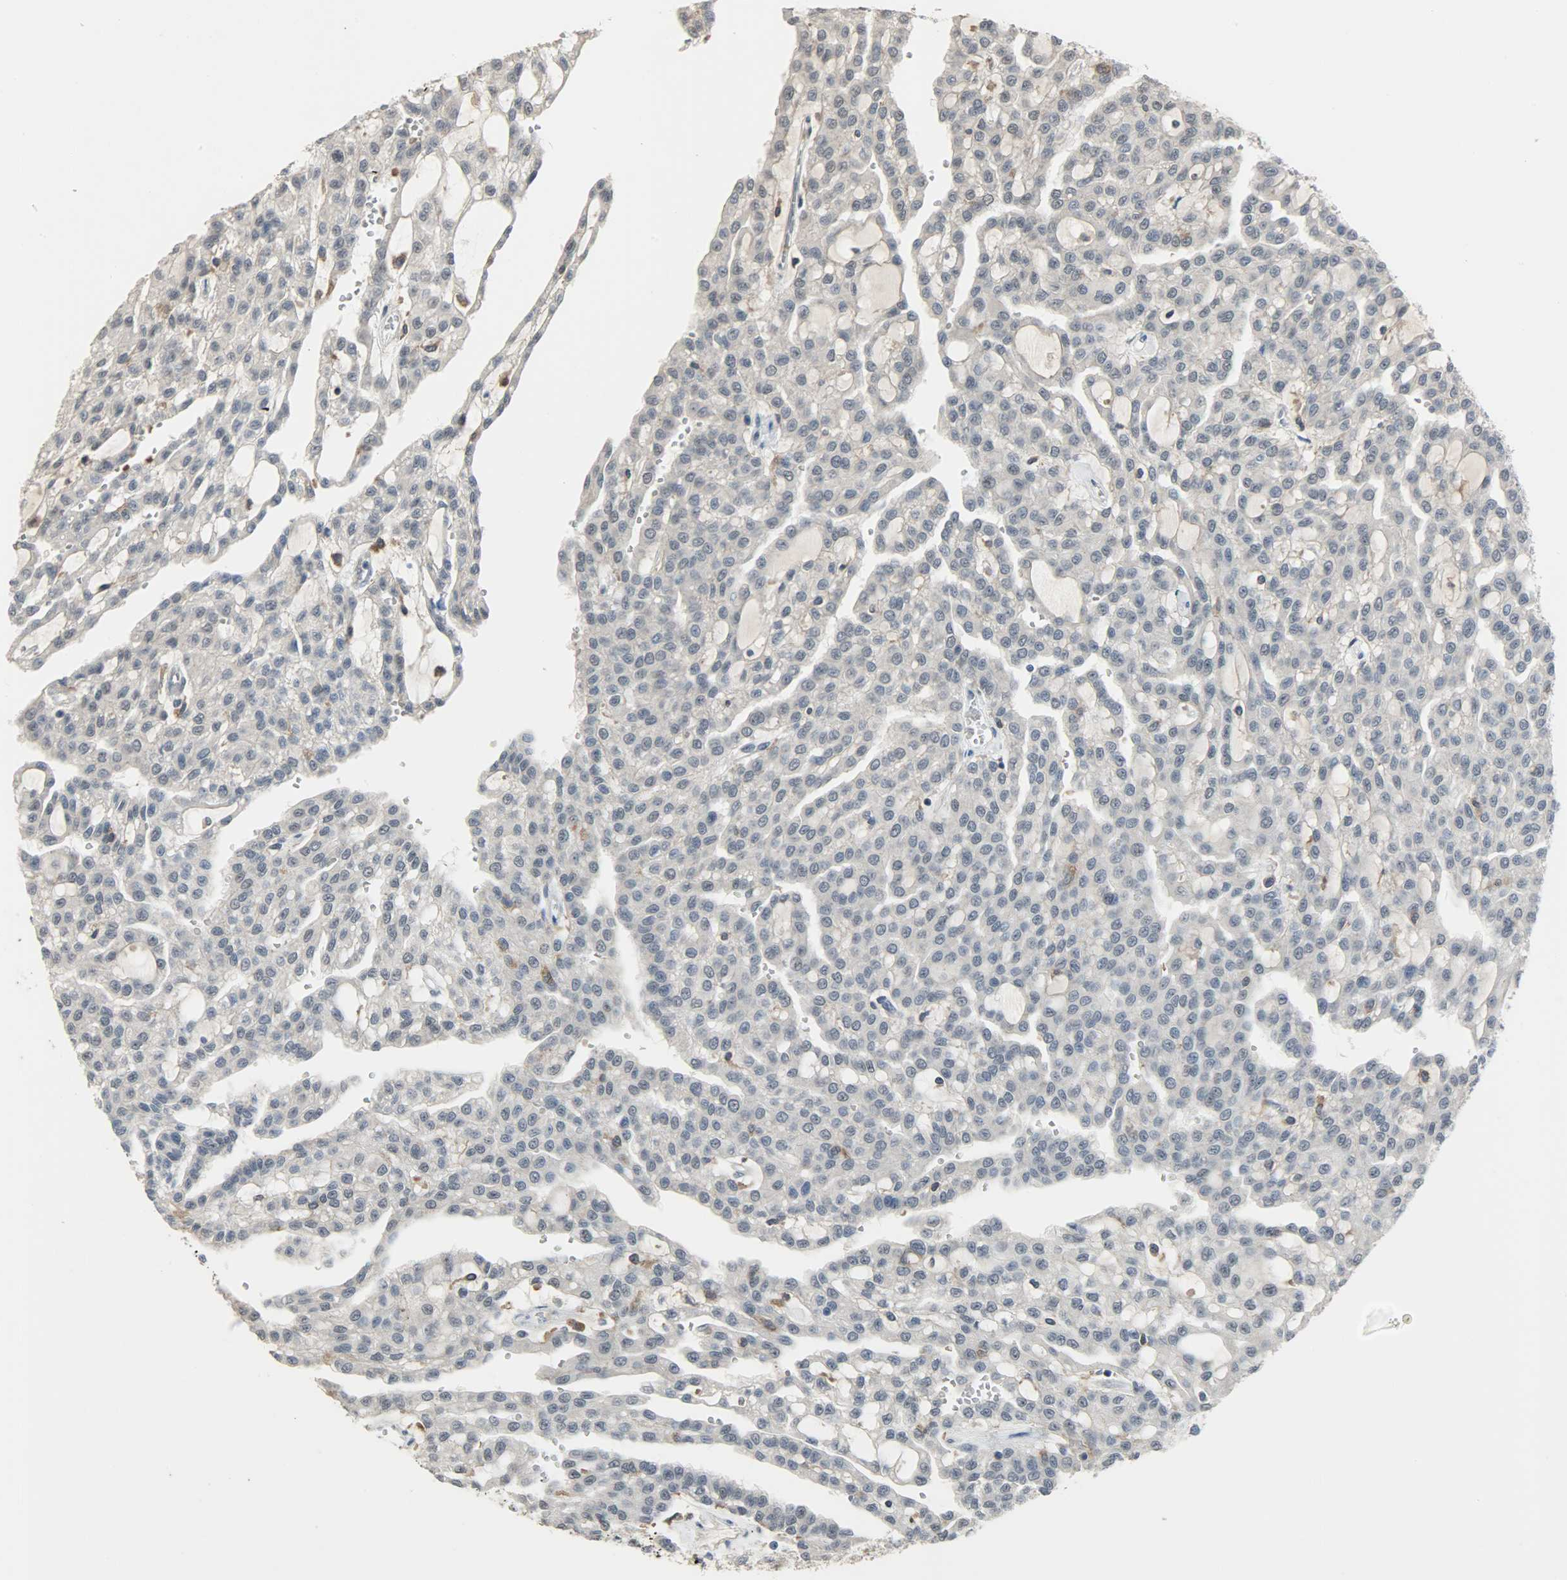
{"staining": {"intensity": "negative", "quantity": "none", "location": "none"}, "tissue": "renal cancer", "cell_type": "Tumor cells", "image_type": "cancer", "snomed": [{"axis": "morphology", "description": "Adenocarcinoma, NOS"}, {"axis": "topography", "description": "Kidney"}], "caption": "Tumor cells are negative for brown protein staining in renal adenocarcinoma.", "gene": "SKAP2", "patient": {"sex": "male", "age": 63}}